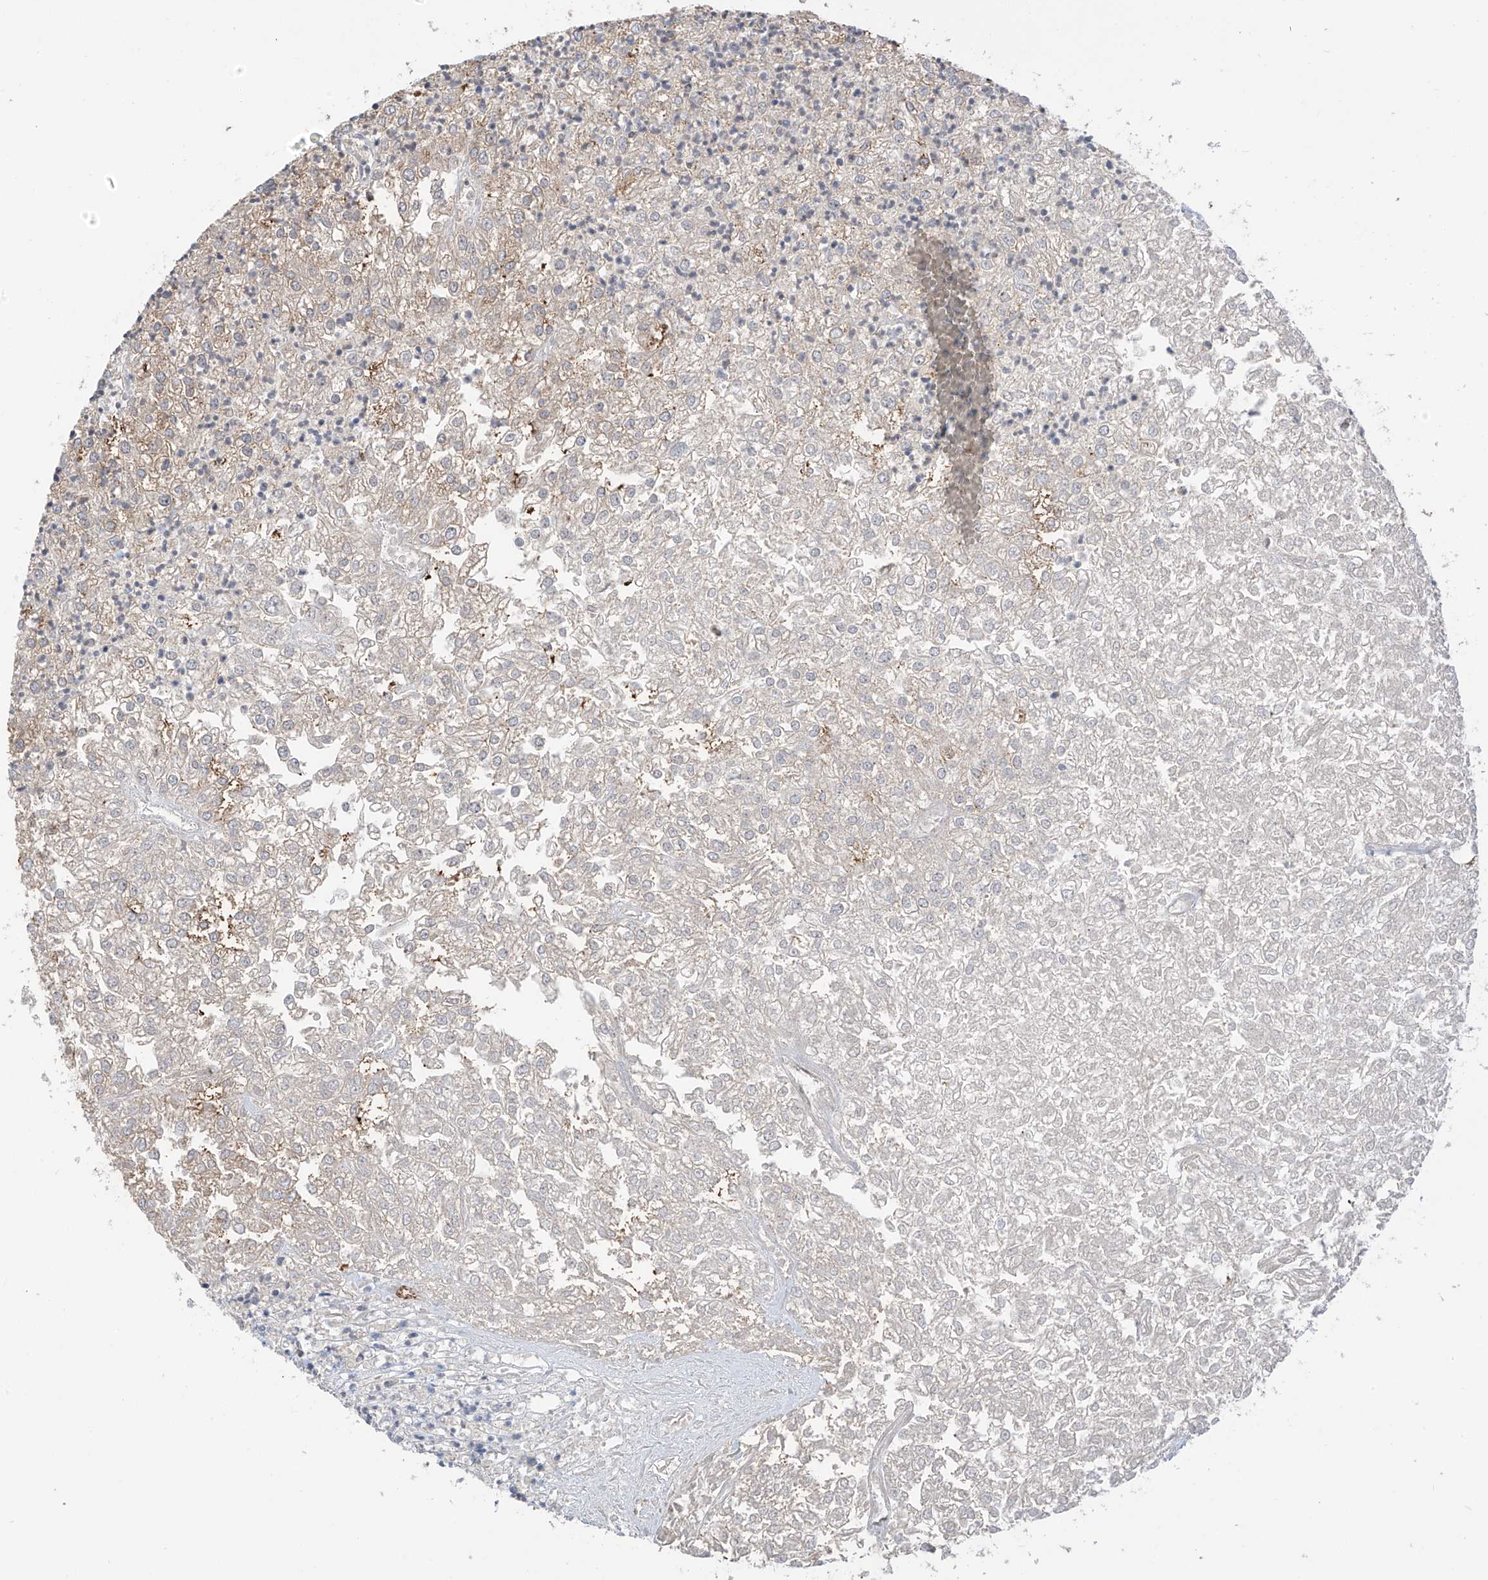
{"staining": {"intensity": "negative", "quantity": "none", "location": "none"}, "tissue": "renal cancer", "cell_type": "Tumor cells", "image_type": "cancer", "snomed": [{"axis": "morphology", "description": "Adenocarcinoma, NOS"}, {"axis": "topography", "description": "Kidney"}], "caption": "The image reveals no significant positivity in tumor cells of renal adenocarcinoma.", "gene": "C1orf131", "patient": {"sex": "female", "age": 54}}